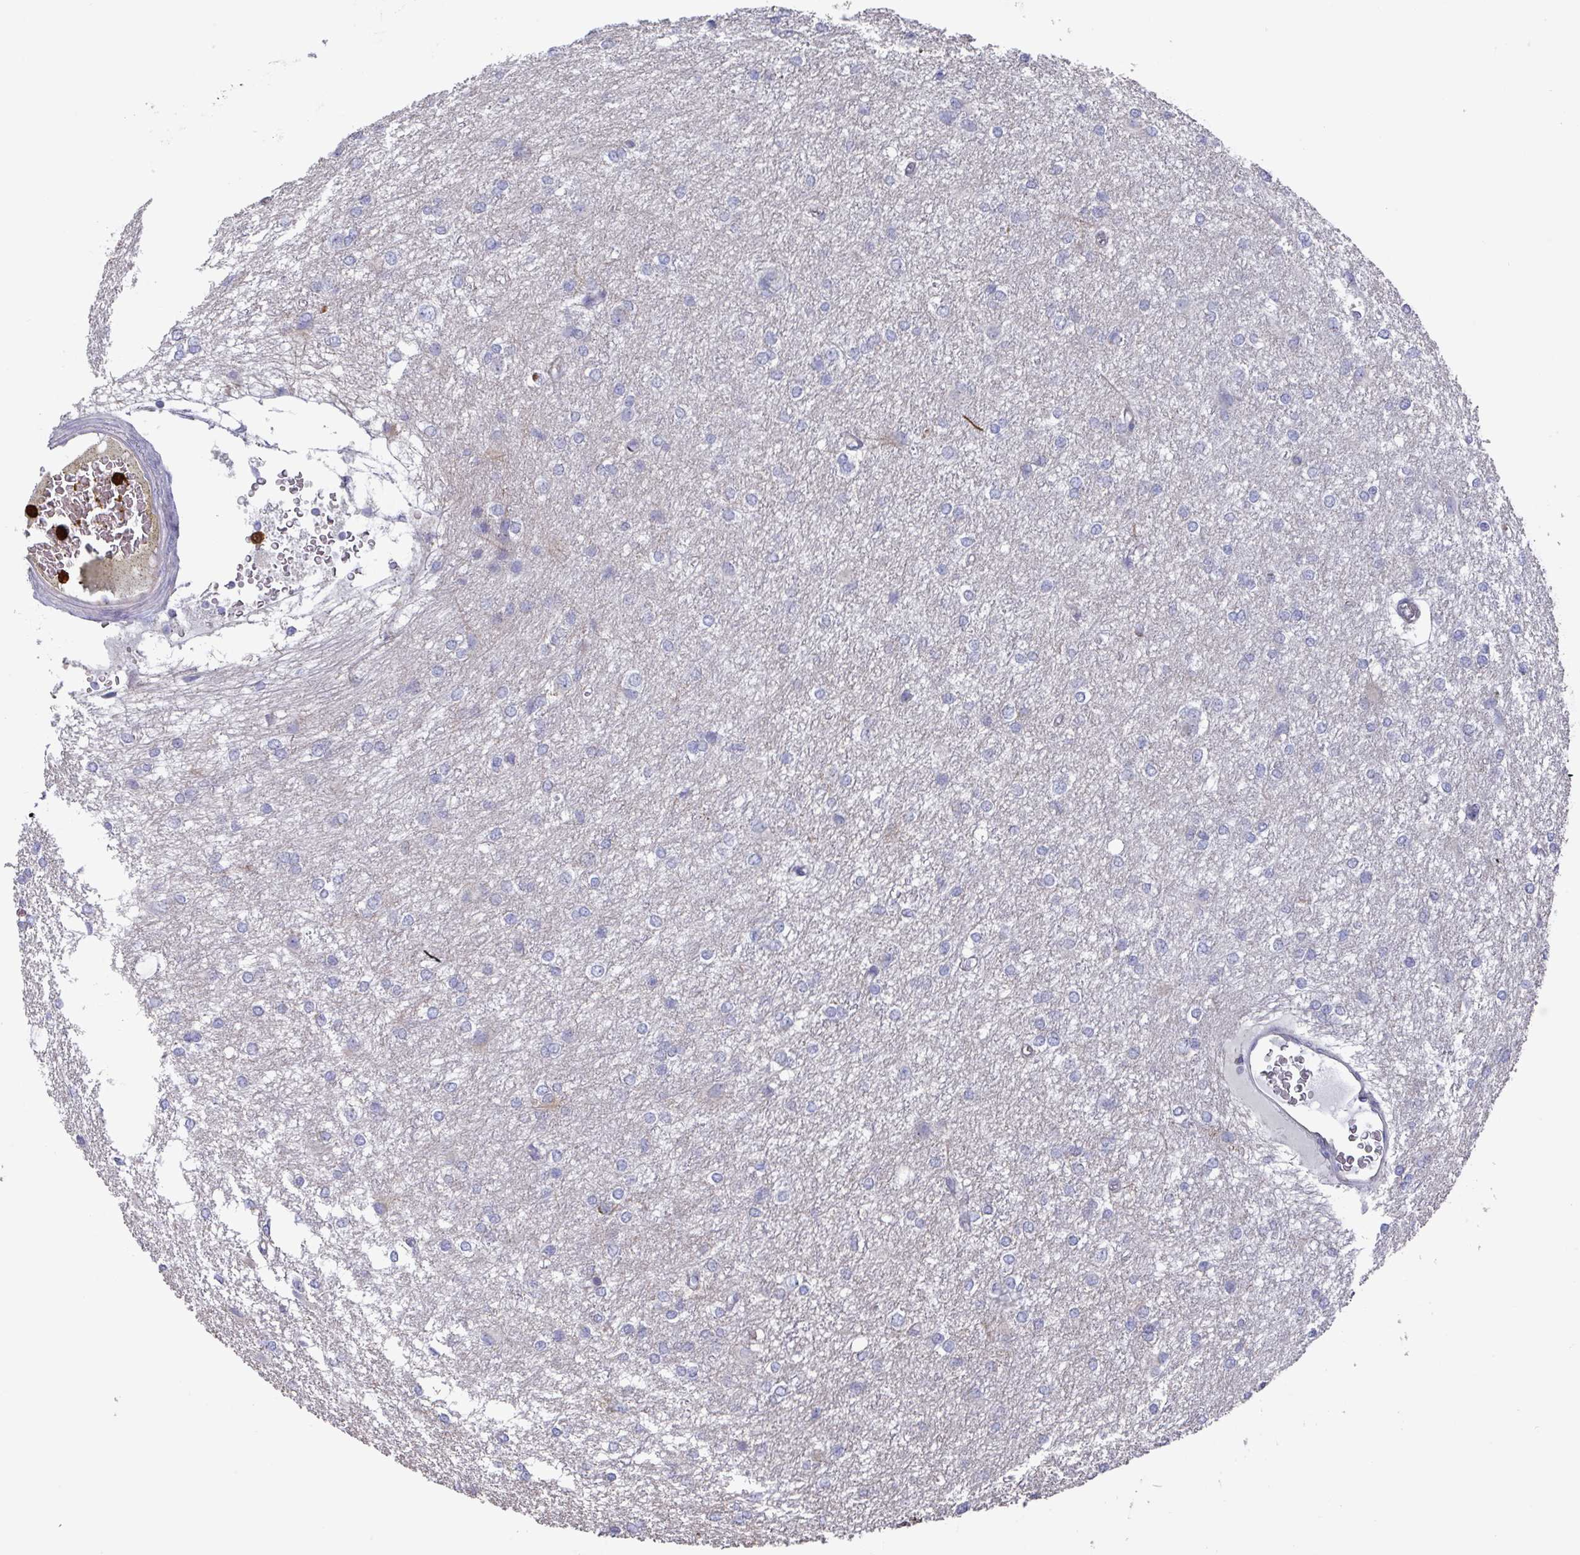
{"staining": {"intensity": "negative", "quantity": "none", "location": "none"}, "tissue": "glioma", "cell_type": "Tumor cells", "image_type": "cancer", "snomed": [{"axis": "morphology", "description": "Glioma, malignant, High grade"}, {"axis": "topography", "description": "Brain"}], "caption": "The photomicrograph shows no staining of tumor cells in malignant glioma (high-grade).", "gene": "UQCC2", "patient": {"sex": "female", "age": 50}}